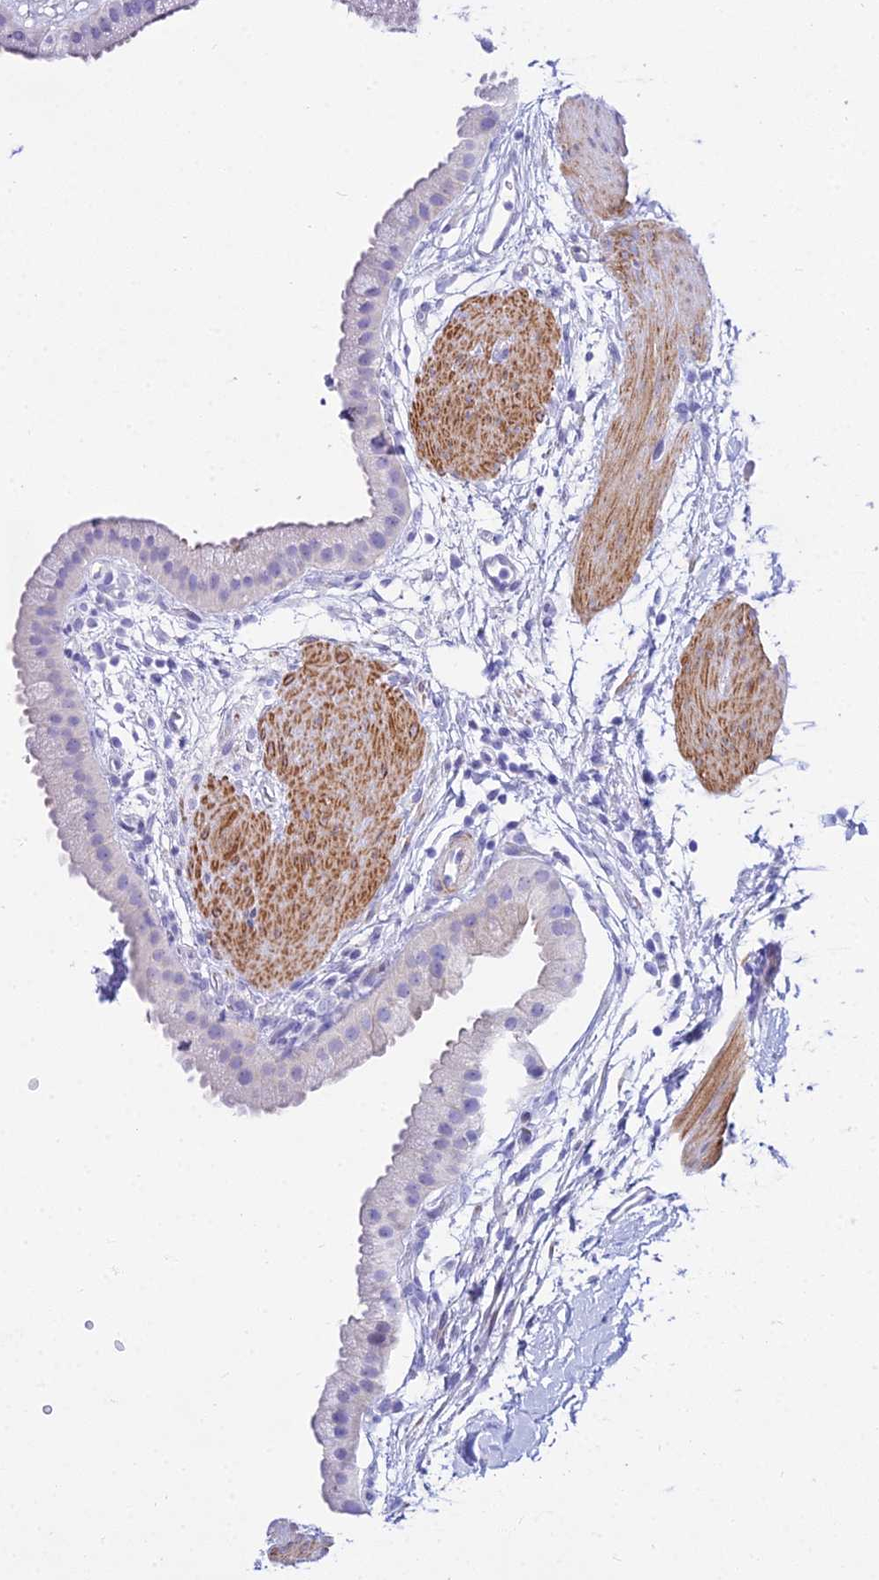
{"staining": {"intensity": "weak", "quantity": "<25%", "location": "cytoplasmic/membranous,nuclear"}, "tissue": "gallbladder", "cell_type": "Glandular cells", "image_type": "normal", "snomed": [{"axis": "morphology", "description": "Normal tissue, NOS"}, {"axis": "topography", "description": "Gallbladder"}], "caption": "Immunohistochemistry of normal gallbladder displays no staining in glandular cells. The staining is performed using DAB (3,3'-diaminobenzidine) brown chromogen with nuclei counter-stained in using hematoxylin.", "gene": "DLX1", "patient": {"sex": "female", "age": 64}}